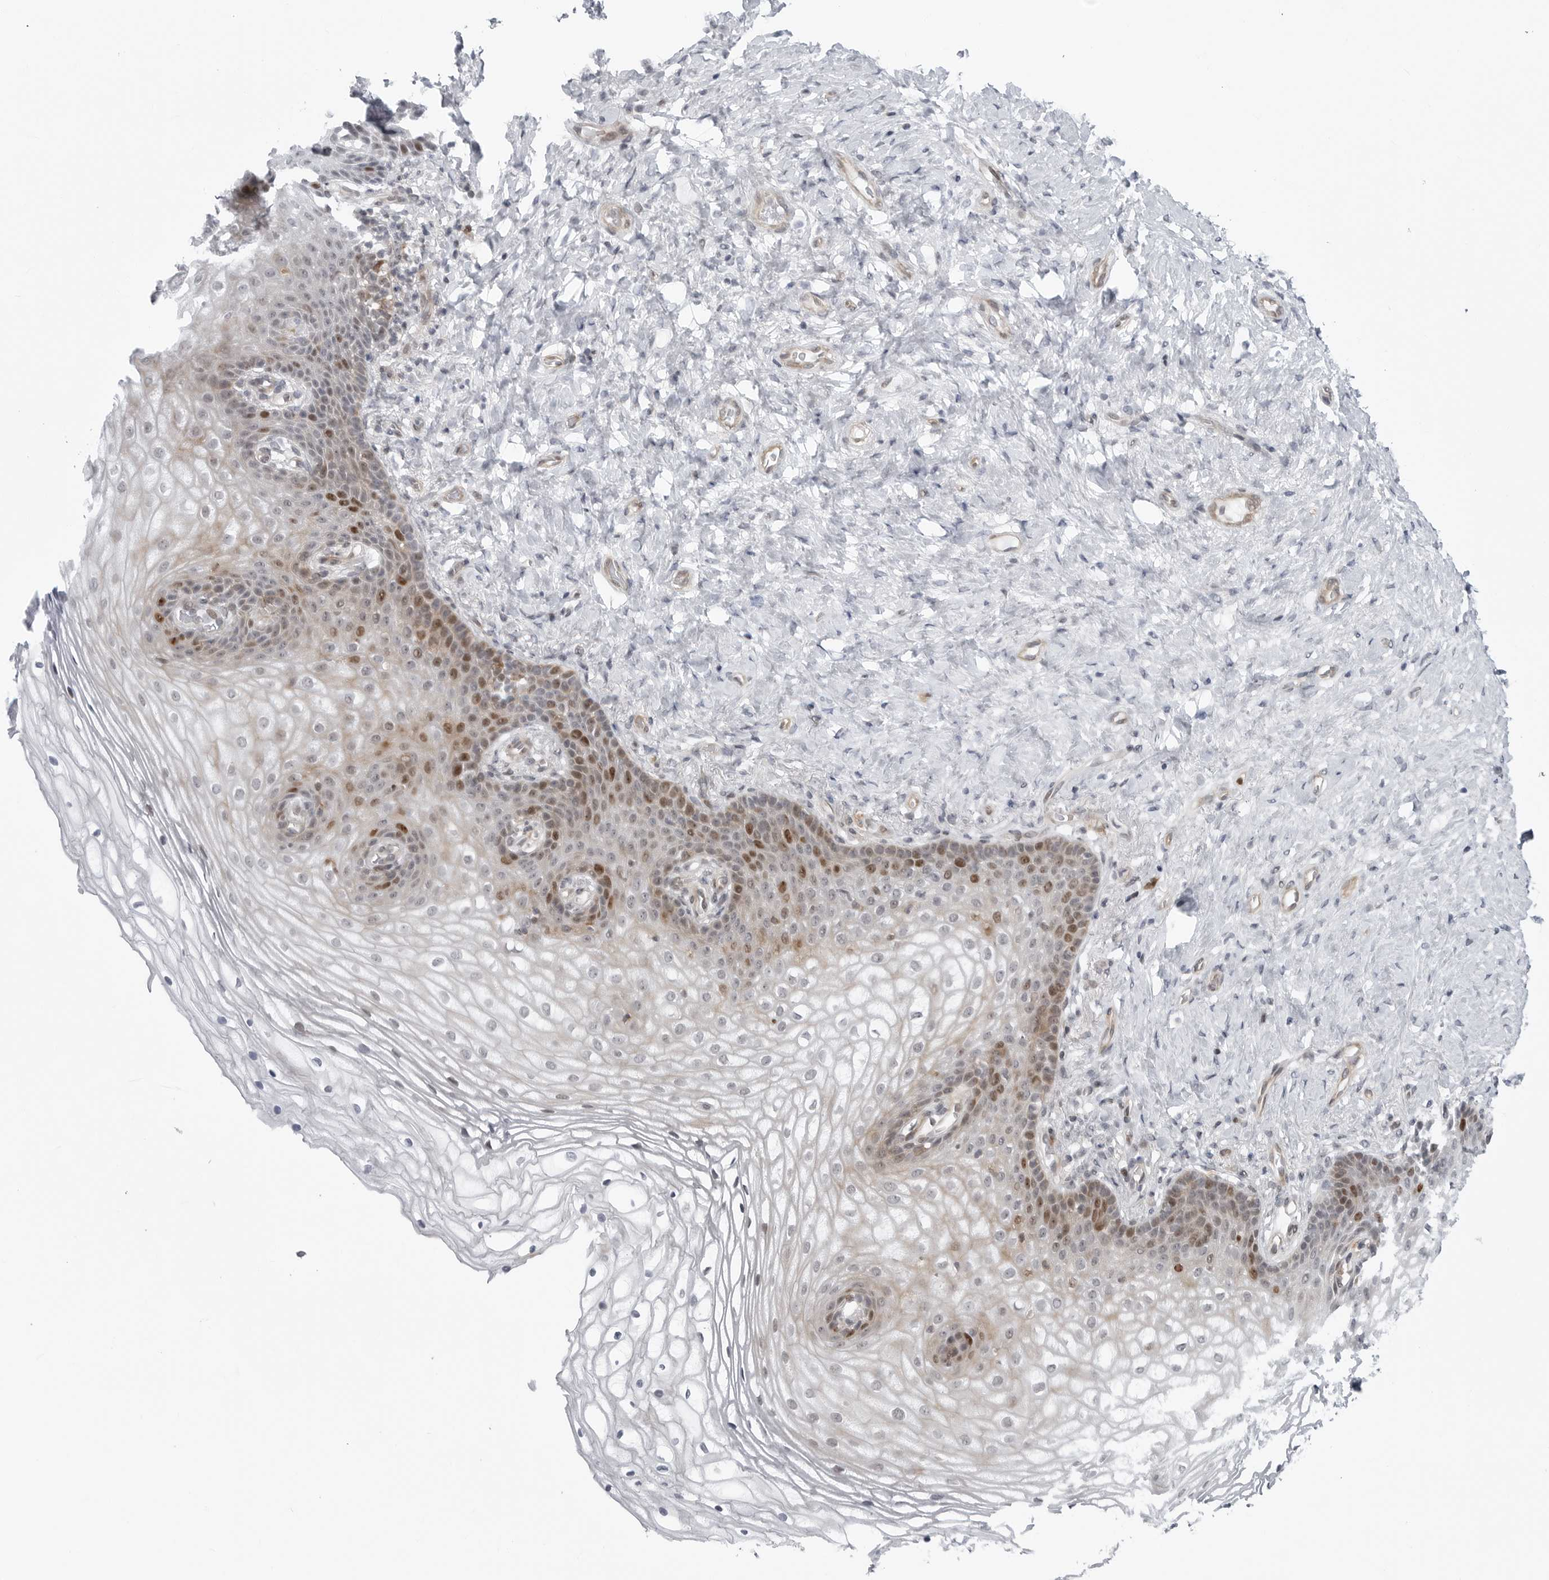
{"staining": {"intensity": "moderate", "quantity": "<25%", "location": "cytoplasmic/membranous,nuclear"}, "tissue": "vagina", "cell_type": "Squamous epithelial cells", "image_type": "normal", "snomed": [{"axis": "morphology", "description": "Normal tissue, NOS"}, {"axis": "topography", "description": "Vagina"}], "caption": "Brown immunohistochemical staining in unremarkable vagina exhibits moderate cytoplasmic/membranous,nuclear staining in approximately <25% of squamous epithelial cells.", "gene": "FAM135B", "patient": {"sex": "female", "age": 60}}